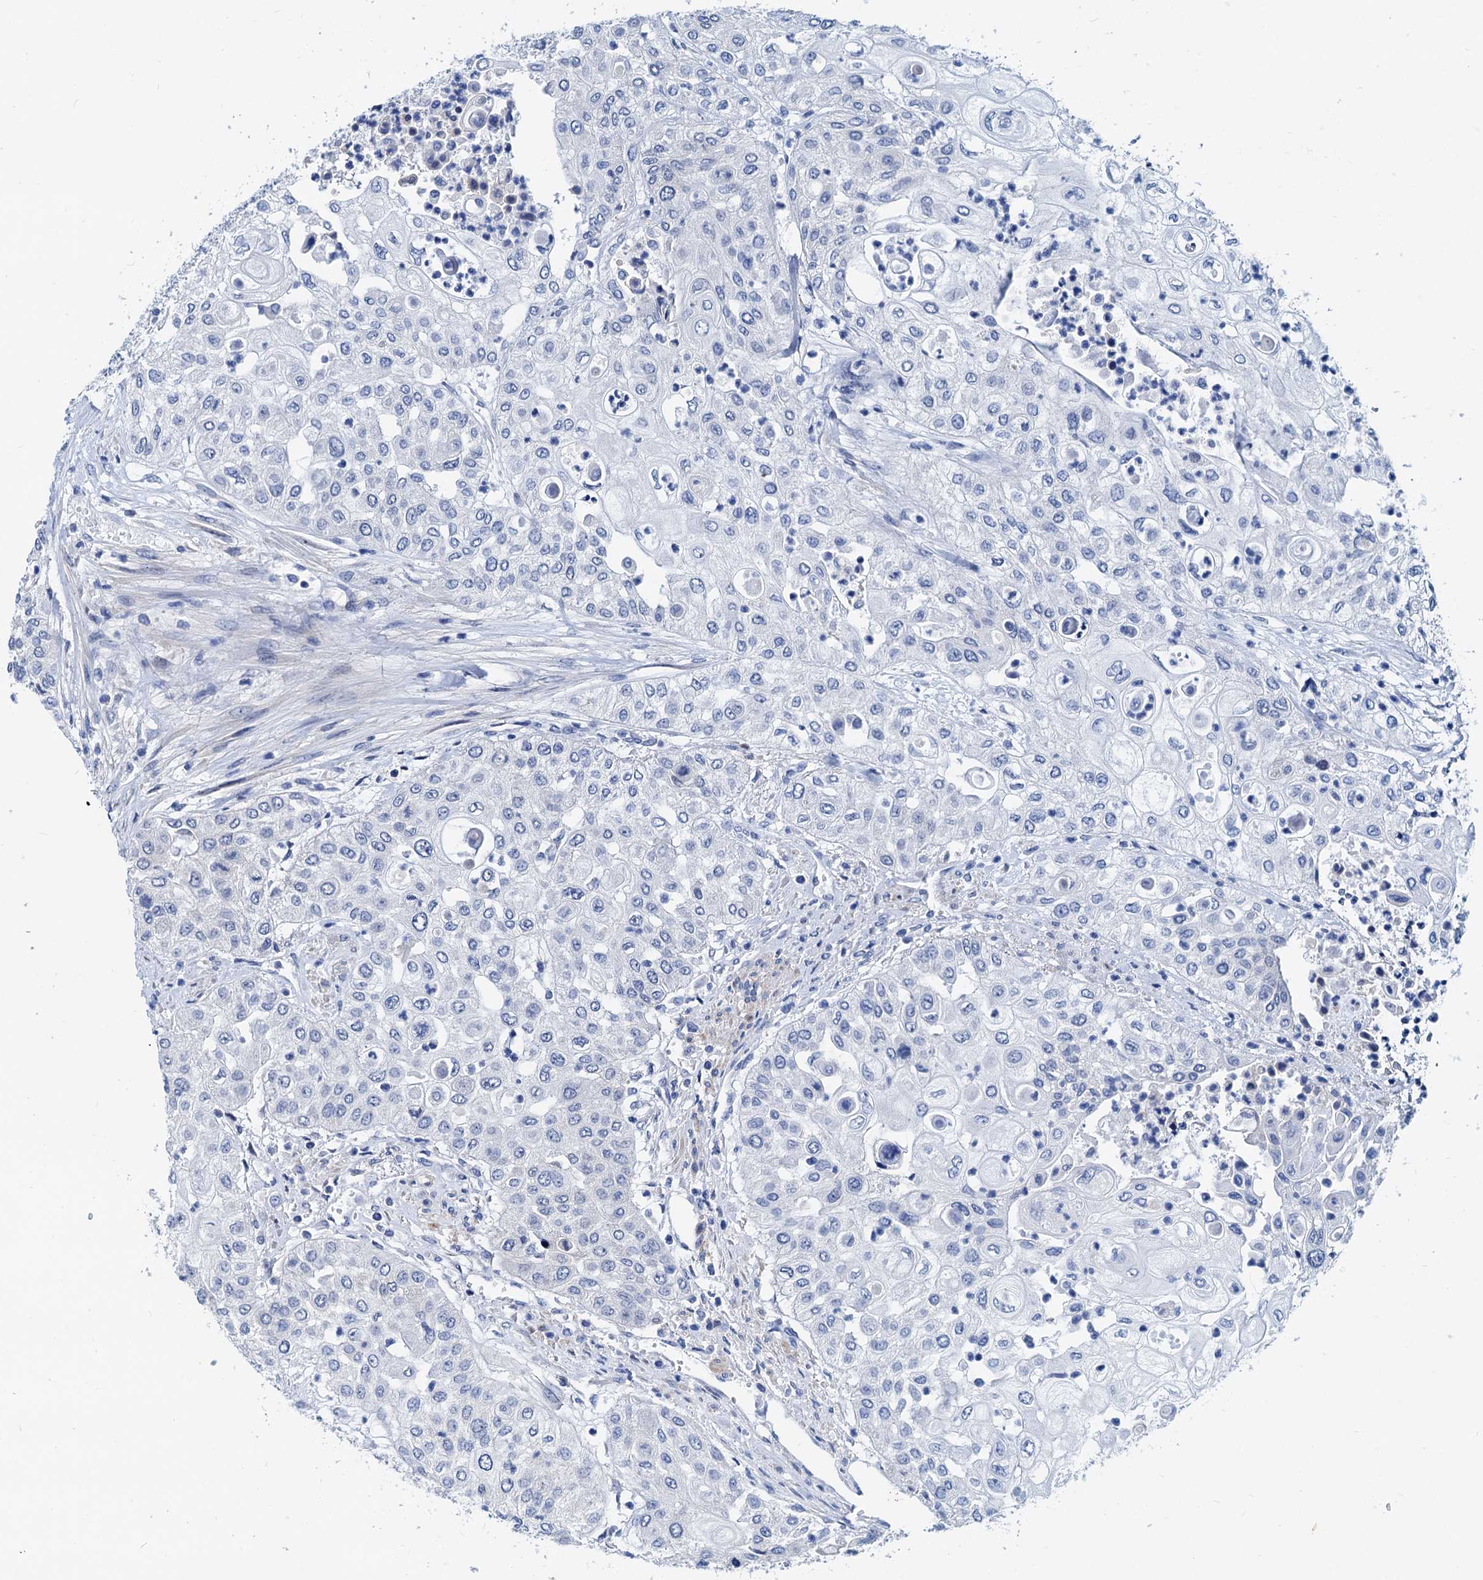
{"staining": {"intensity": "negative", "quantity": "none", "location": "none"}, "tissue": "urothelial cancer", "cell_type": "Tumor cells", "image_type": "cancer", "snomed": [{"axis": "morphology", "description": "Urothelial carcinoma, High grade"}, {"axis": "topography", "description": "Urinary bladder"}], "caption": "An IHC image of urothelial cancer is shown. There is no staining in tumor cells of urothelial cancer. (Stains: DAB IHC with hematoxylin counter stain, Microscopy: brightfield microscopy at high magnification).", "gene": "HSF2", "patient": {"sex": "female", "age": 79}}